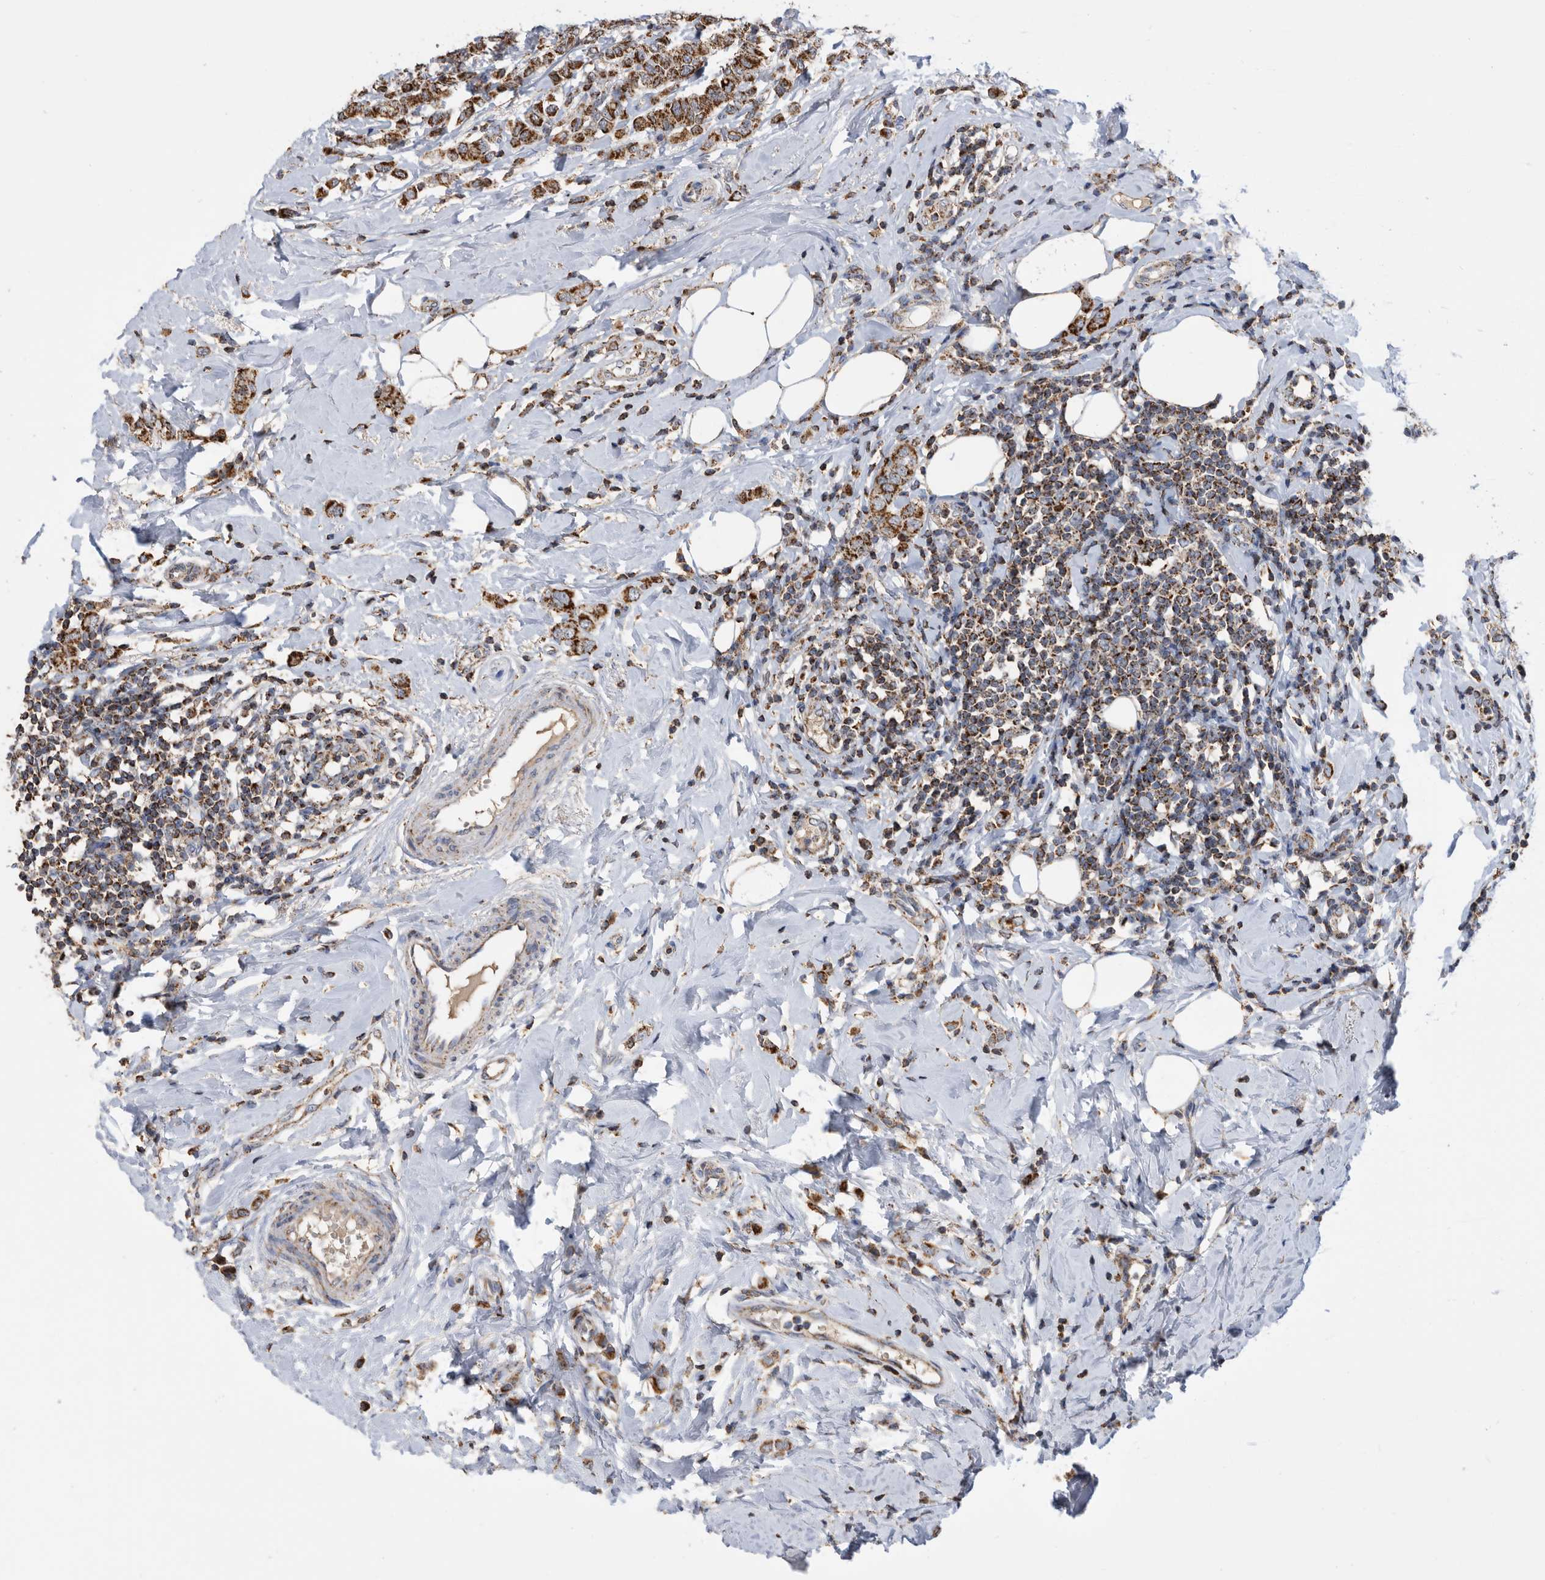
{"staining": {"intensity": "strong", "quantity": ">75%", "location": "cytoplasmic/membranous"}, "tissue": "breast cancer", "cell_type": "Tumor cells", "image_type": "cancer", "snomed": [{"axis": "morphology", "description": "Lobular carcinoma"}, {"axis": "topography", "description": "Breast"}], "caption": "Protein staining shows strong cytoplasmic/membranous staining in about >75% of tumor cells in lobular carcinoma (breast).", "gene": "WFDC1", "patient": {"sex": "female", "age": 47}}